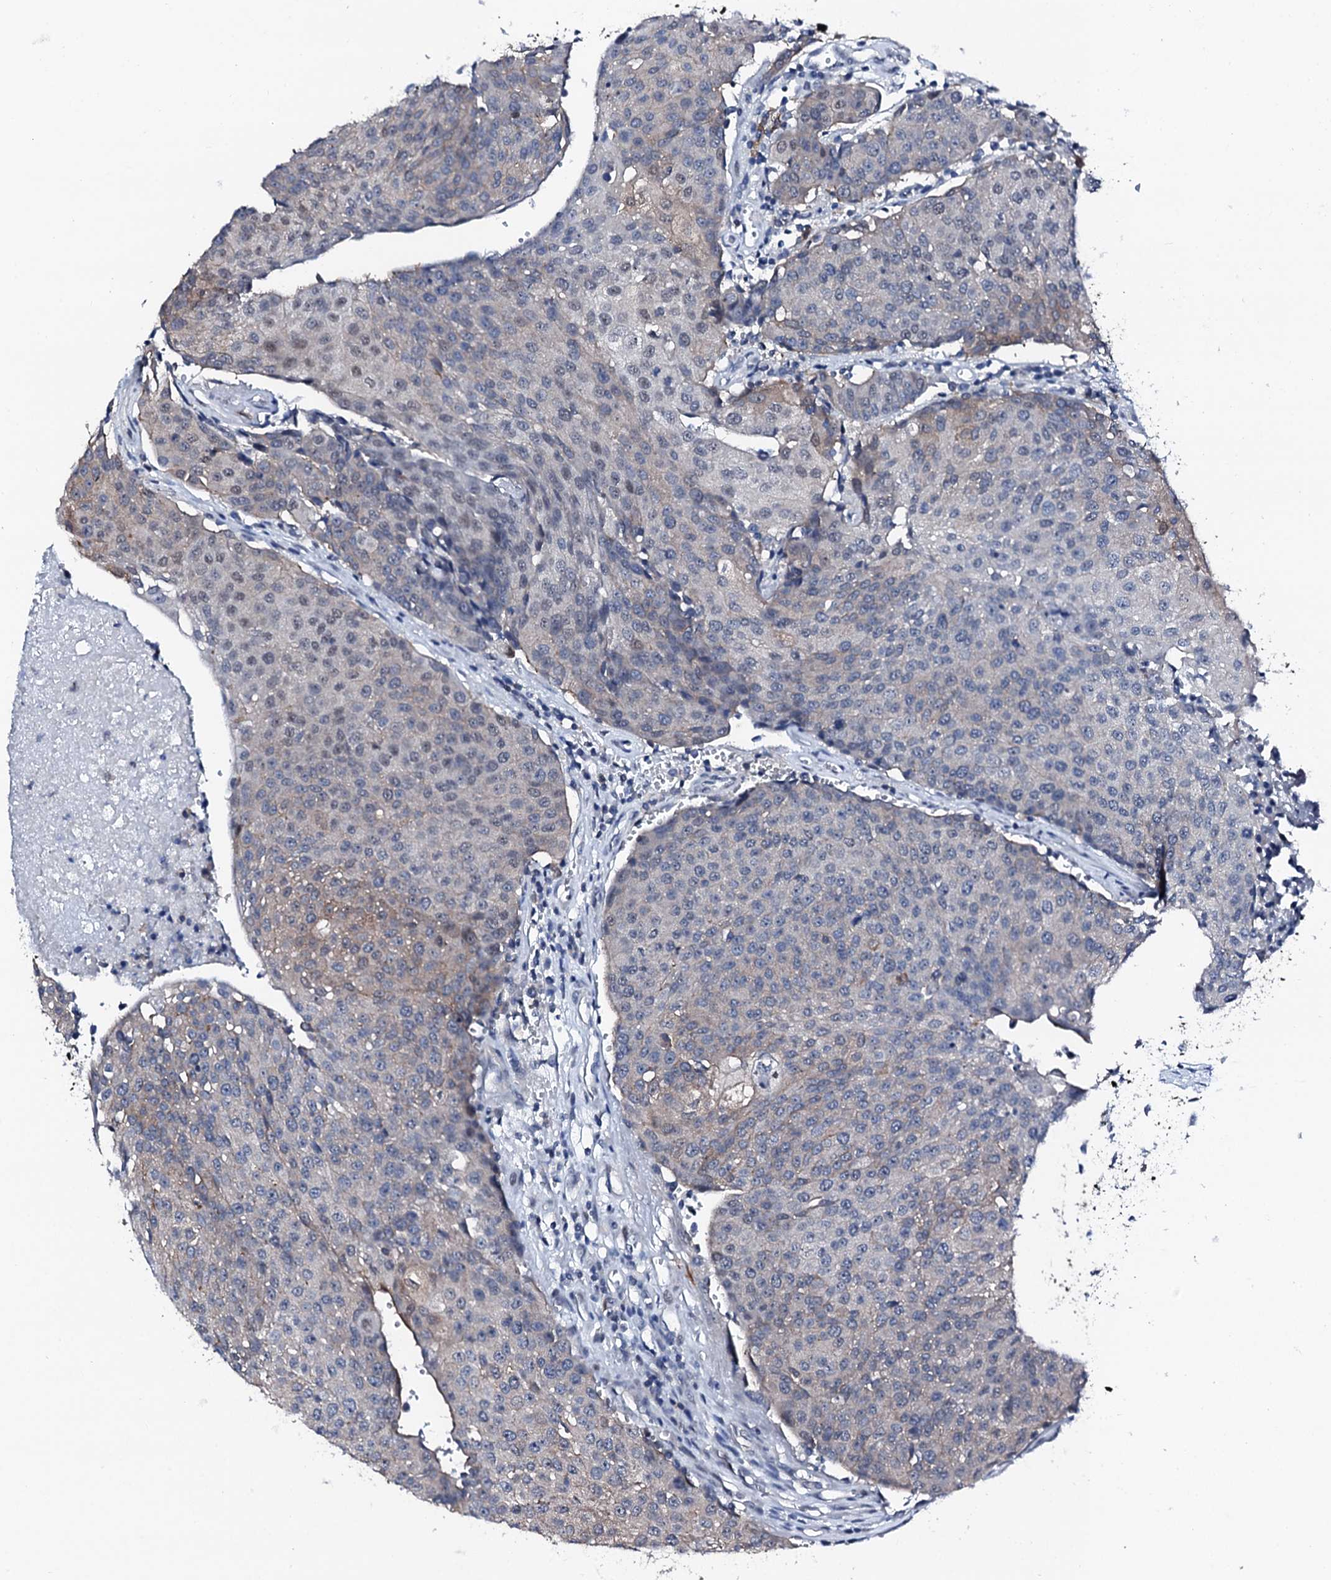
{"staining": {"intensity": "negative", "quantity": "none", "location": "none"}, "tissue": "urothelial cancer", "cell_type": "Tumor cells", "image_type": "cancer", "snomed": [{"axis": "morphology", "description": "Urothelial carcinoma, High grade"}, {"axis": "topography", "description": "Urinary bladder"}], "caption": "This is a micrograph of immunohistochemistry (IHC) staining of urothelial cancer, which shows no positivity in tumor cells.", "gene": "TRAFD1", "patient": {"sex": "female", "age": 85}}